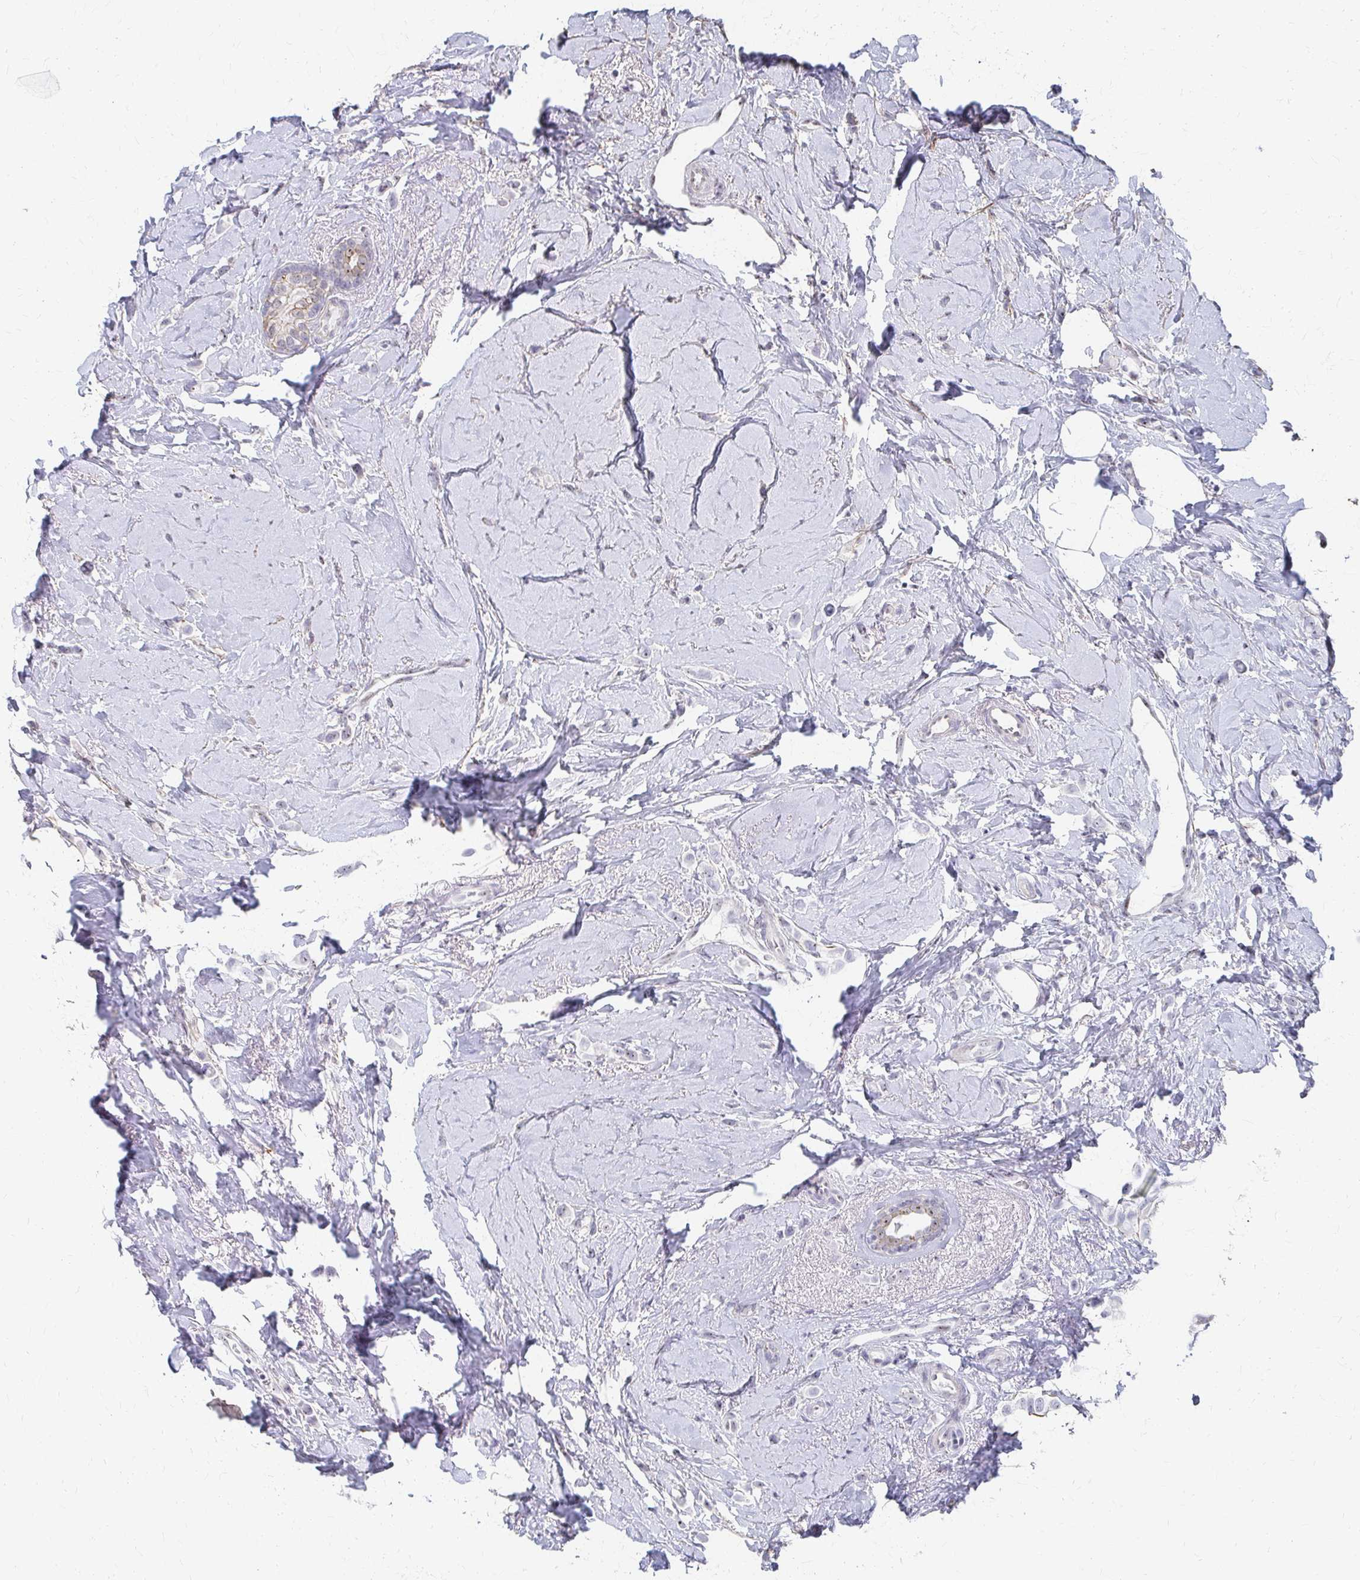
{"staining": {"intensity": "moderate", "quantity": "<25%", "location": "nuclear"}, "tissue": "breast cancer", "cell_type": "Tumor cells", "image_type": "cancer", "snomed": [{"axis": "morphology", "description": "Lobular carcinoma"}, {"axis": "topography", "description": "Breast"}], "caption": "This micrograph demonstrates IHC staining of human lobular carcinoma (breast), with low moderate nuclear positivity in approximately <25% of tumor cells.", "gene": "PES1", "patient": {"sex": "female", "age": 66}}